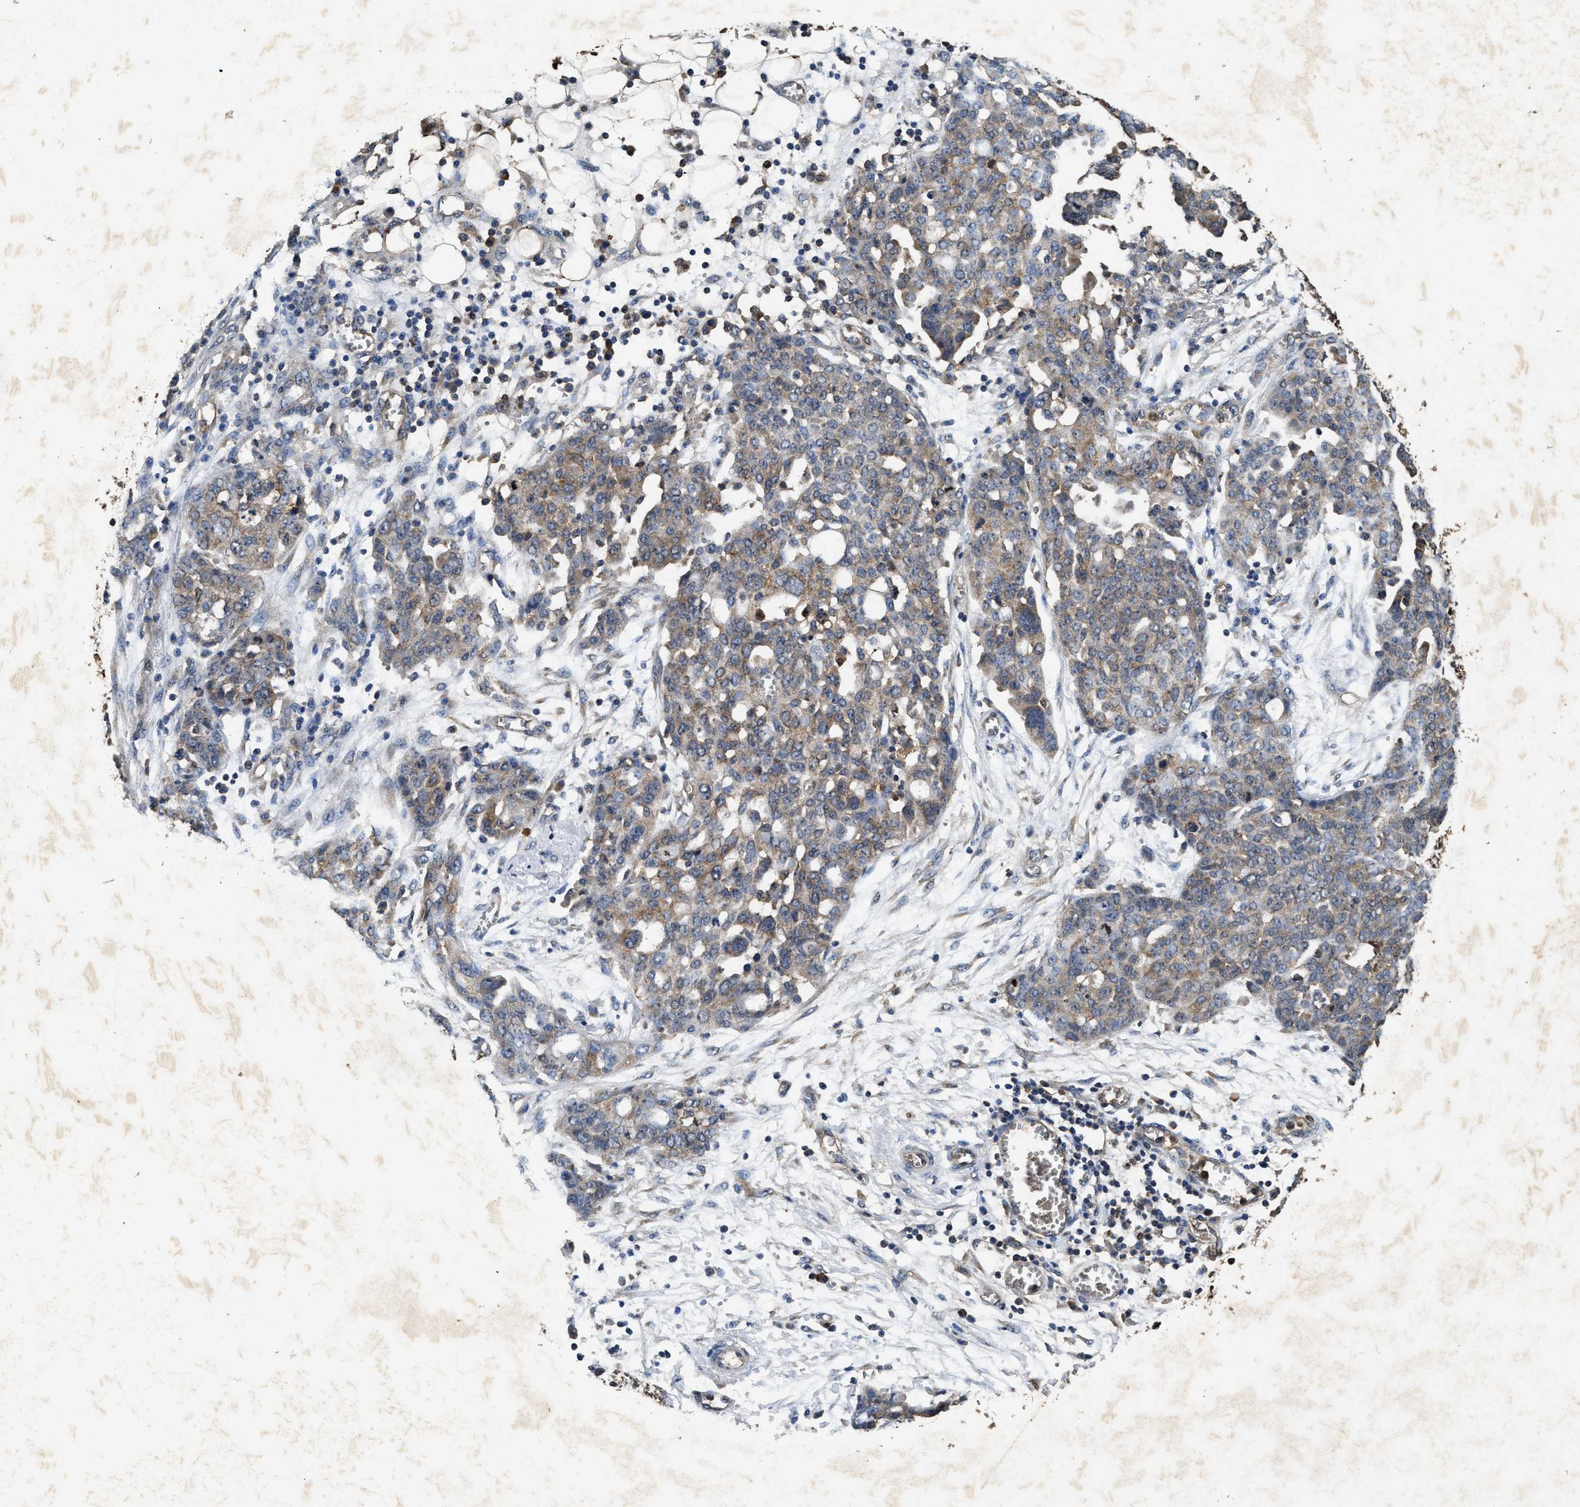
{"staining": {"intensity": "moderate", "quantity": "25%-75%", "location": "cytoplasmic/membranous"}, "tissue": "ovarian cancer", "cell_type": "Tumor cells", "image_type": "cancer", "snomed": [{"axis": "morphology", "description": "Cystadenocarcinoma, serous, NOS"}, {"axis": "topography", "description": "Soft tissue"}, {"axis": "topography", "description": "Ovary"}], "caption": "High-power microscopy captured an IHC micrograph of serous cystadenocarcinoma (ovarian), revealing moderate cytoplasmic/membranous positivity in about 25%-75% of tumor cells.", "gene": "PDAP1", "patient": {"sex": "female", "age": 57}}